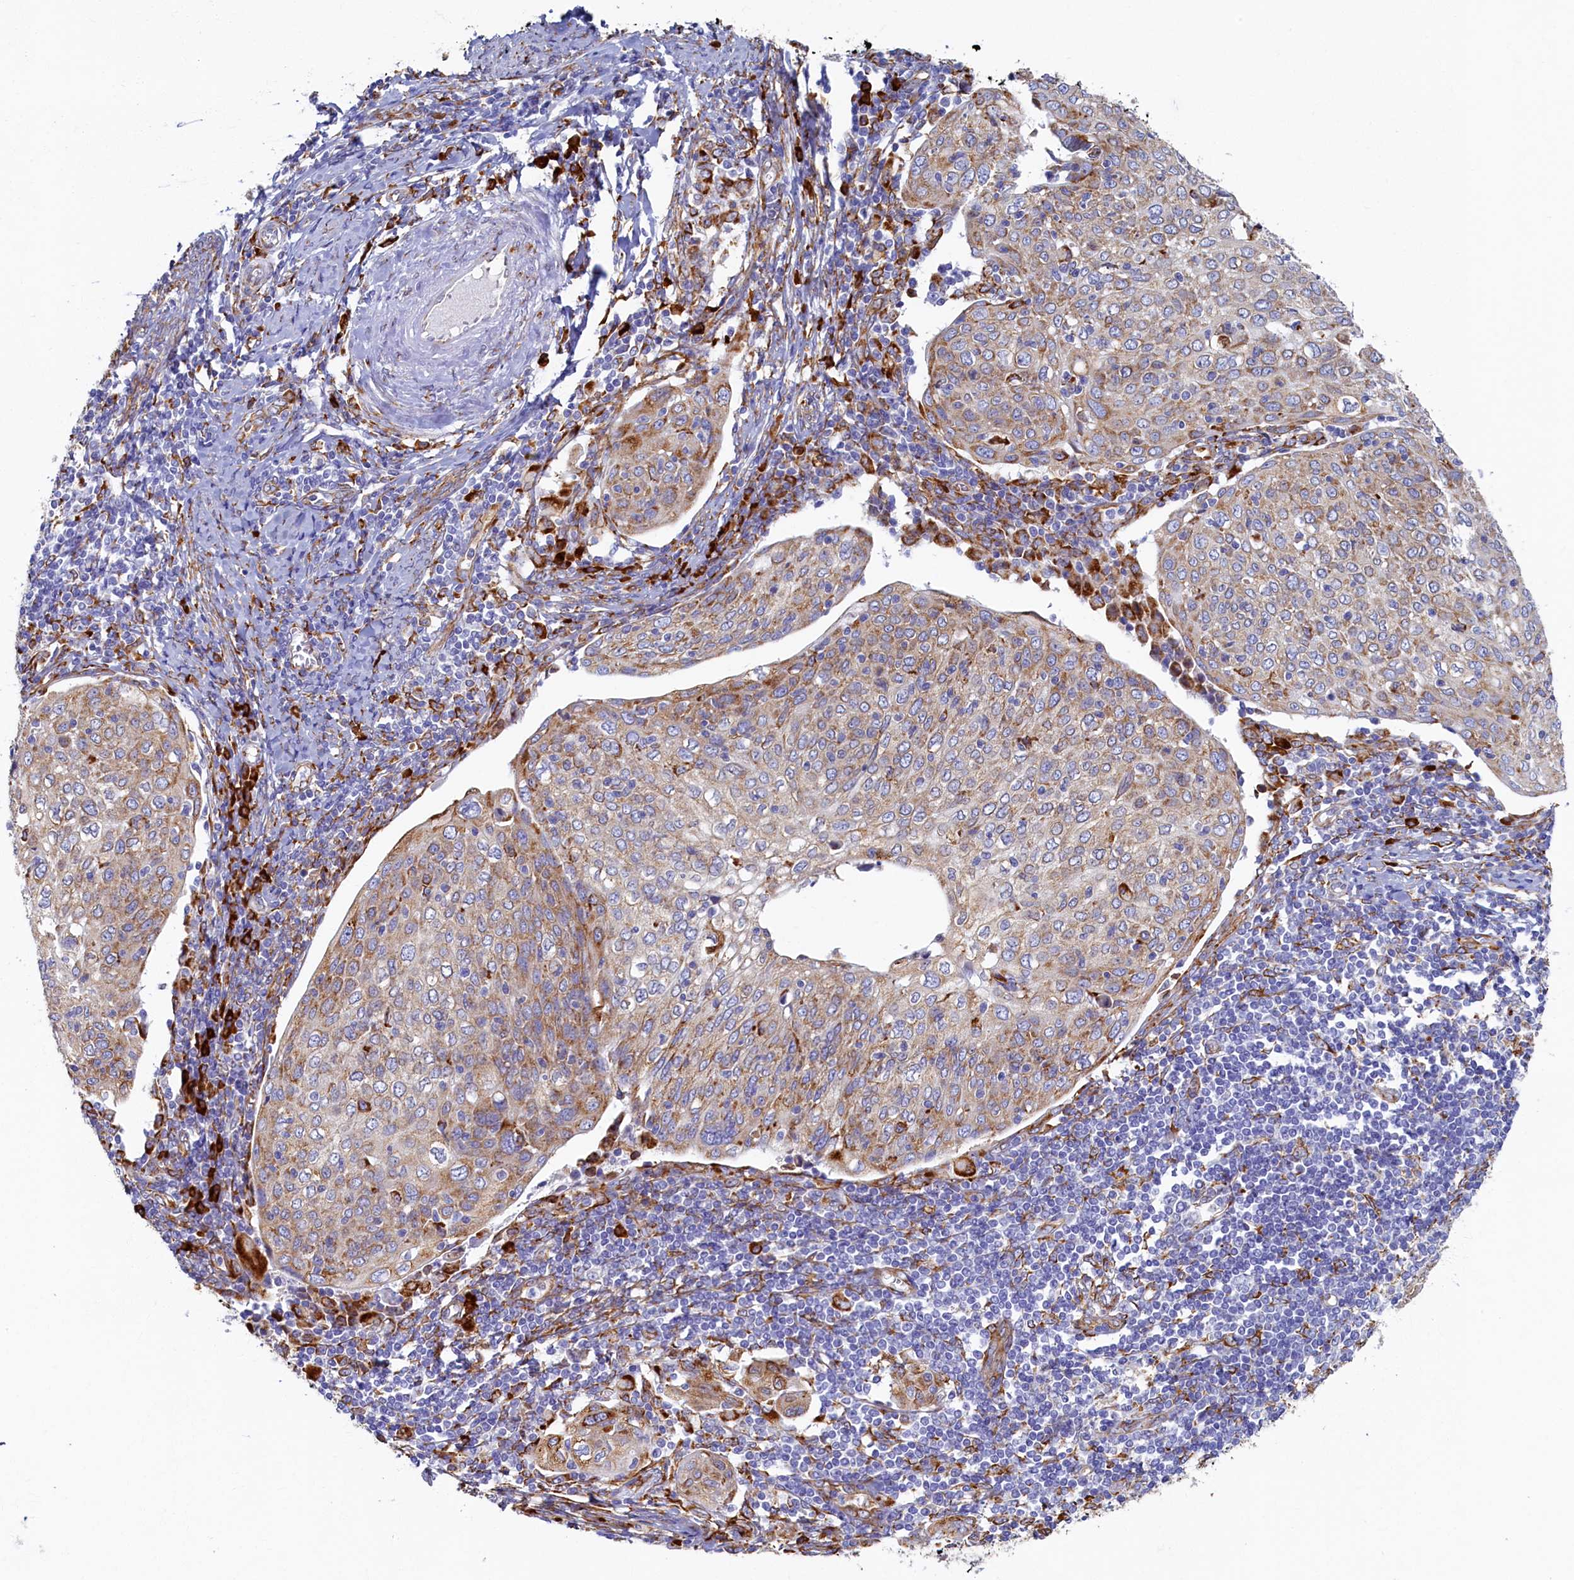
{"staining": {"intensity": "moderate", "quantity": ">75%", "location": "cytoplasmic/membranous"}, "tissue": "cervical cancer", "cell_type": "Tumor cells", "image_type": "cancer", "snomed": [{"axis": "morphology", "description": "Squamous cell carcinoma, NOS"}, {"axis": "topography", "description": "Cervix"}], "caption": "Immunohistochemistry (IHC) image of human cervical cancer stained for a protein (brown), which reveals medium levels of moderate cytoplasmic/membranous positivity in approximately >75% of tumor cells.", "gene": "TMEM18", "patient": {"sex": "female", "age": 67}}